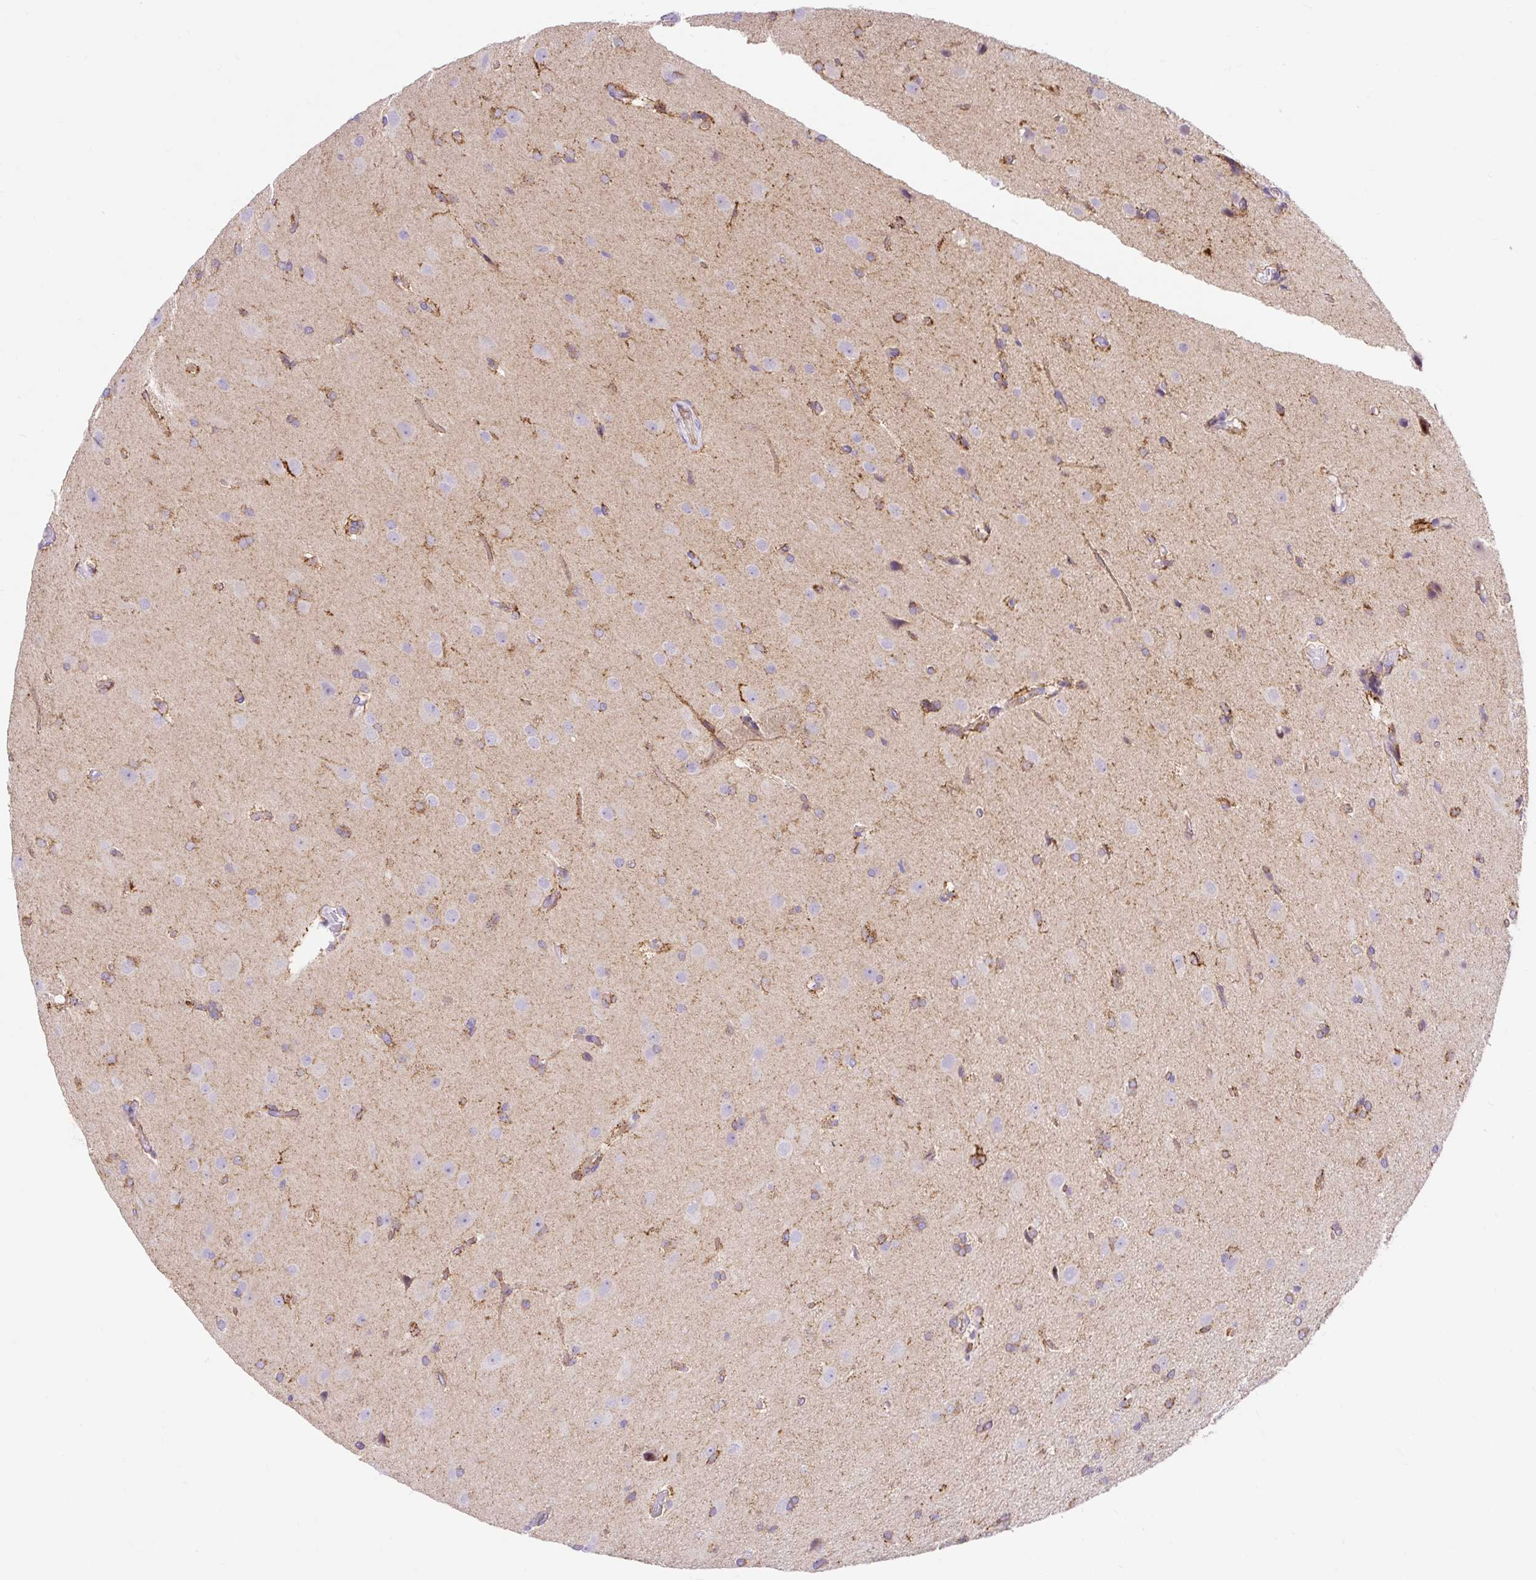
{"staining": {"intensity": "moderate", "quantity": "<25%", "location": "cytoplasmic/membranous"}, "tissue": "glioma", "cell_type": "Tumor cells", "image_type": "cancer", "snomed": [{"axis": "morphology", "description": "Glioma, malignant, Low grade"}, {"axis": "topography", "description": "Brain"}], "caption": "Tumor cells show moderate cytoplasmic/membranous staining in approximately <25% of cells in glioma.", "gene": "HIP1R", "patient": {"sex": "male", "age": 26}}